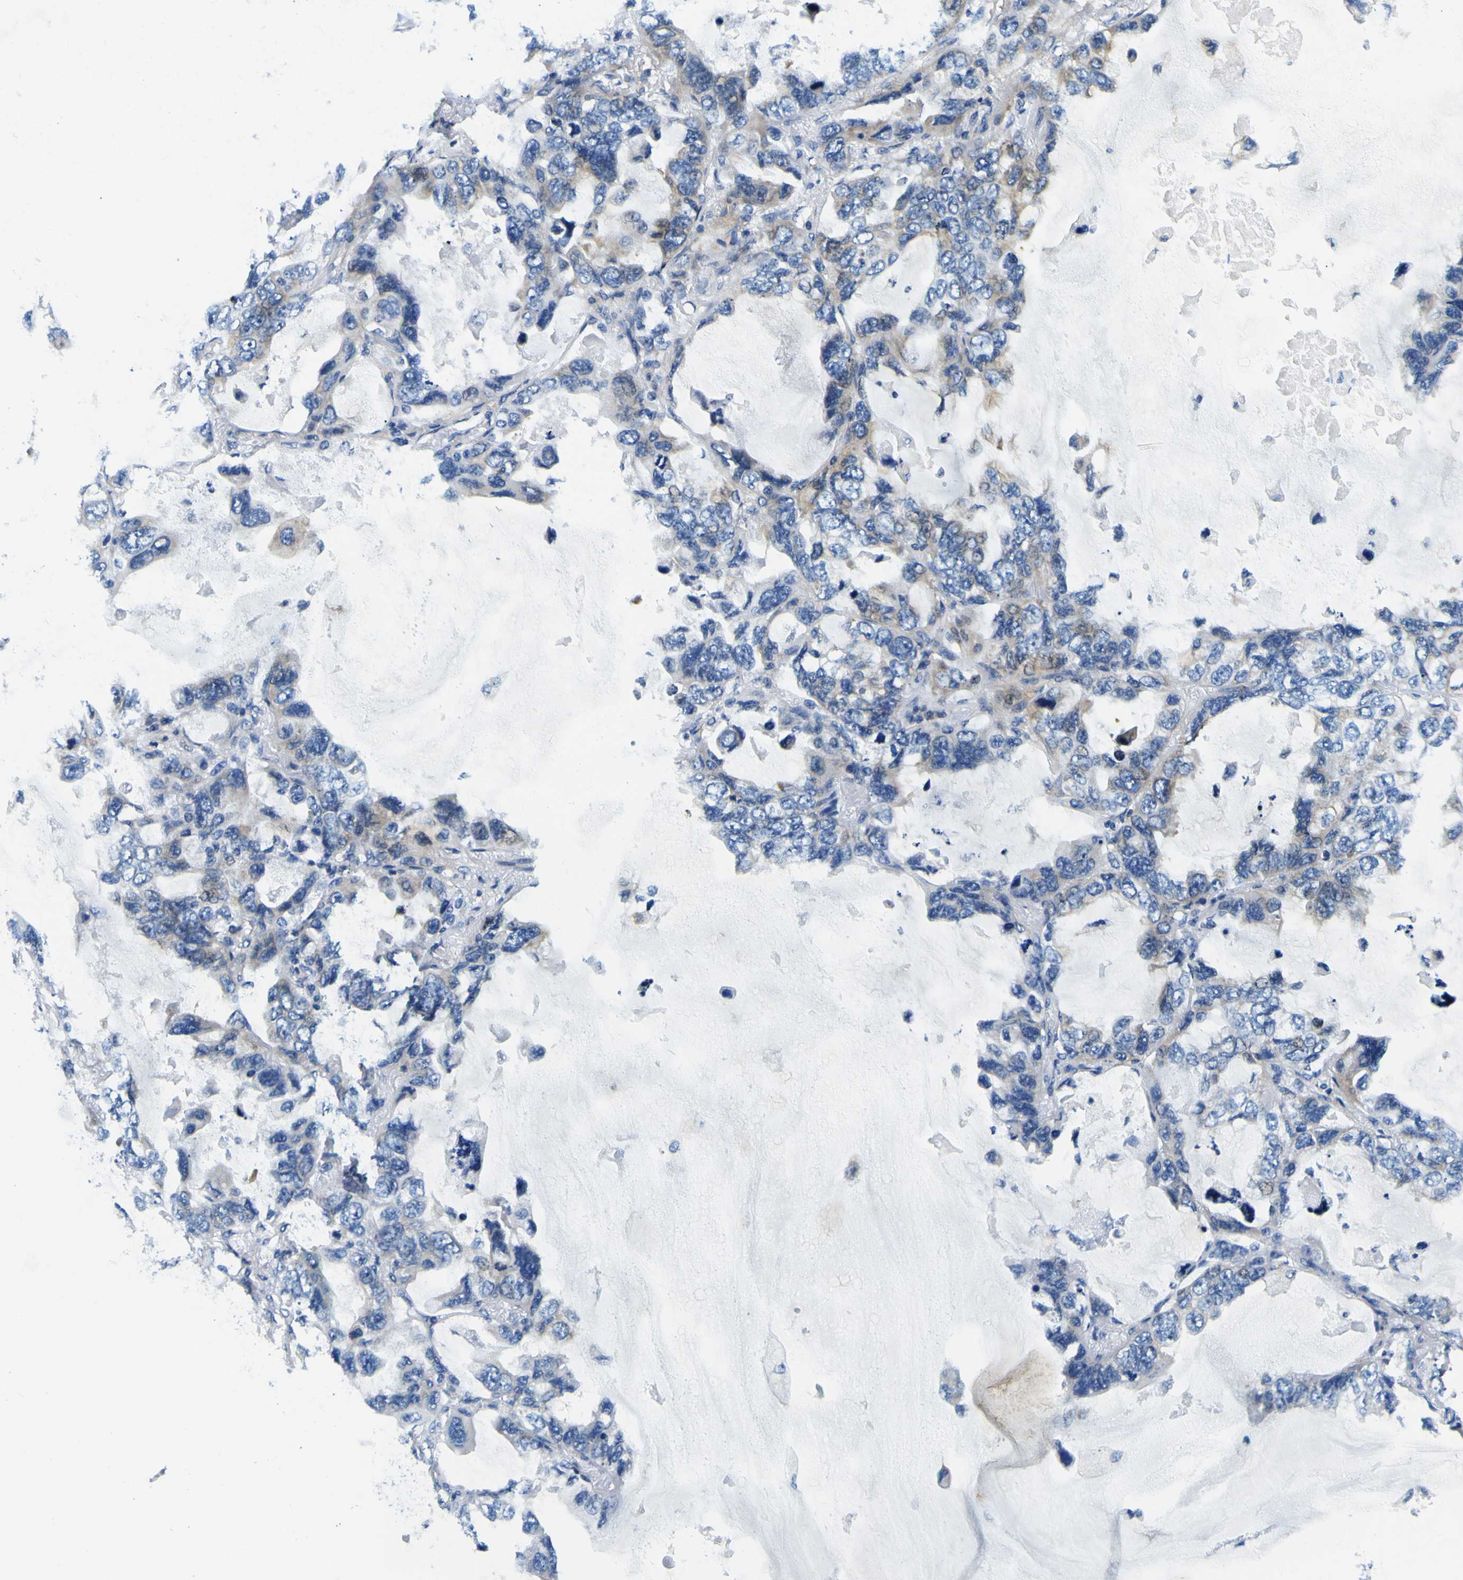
{"staining": {"intensity": "weak", "quantity": "<25%", "location": "cytoplasmic/membranous"}, "tissue": "lung cancer", "cell_type": "Tumor cells", "image_type": "cancer", "snomed": [{"axis": "morphology", "description": "Squamous cell carcinoma, NOS"}, {"axis": "topography", "description": "Lung"}], "caption": "Tumor cells are negative for protein expression in human lung cancer. (DAB (3,3'-diaminobenzidine) immunohistochemistry, high magnification).", "gene": "CLSTN1", "patient": {"sex": "female", "age": 73}}